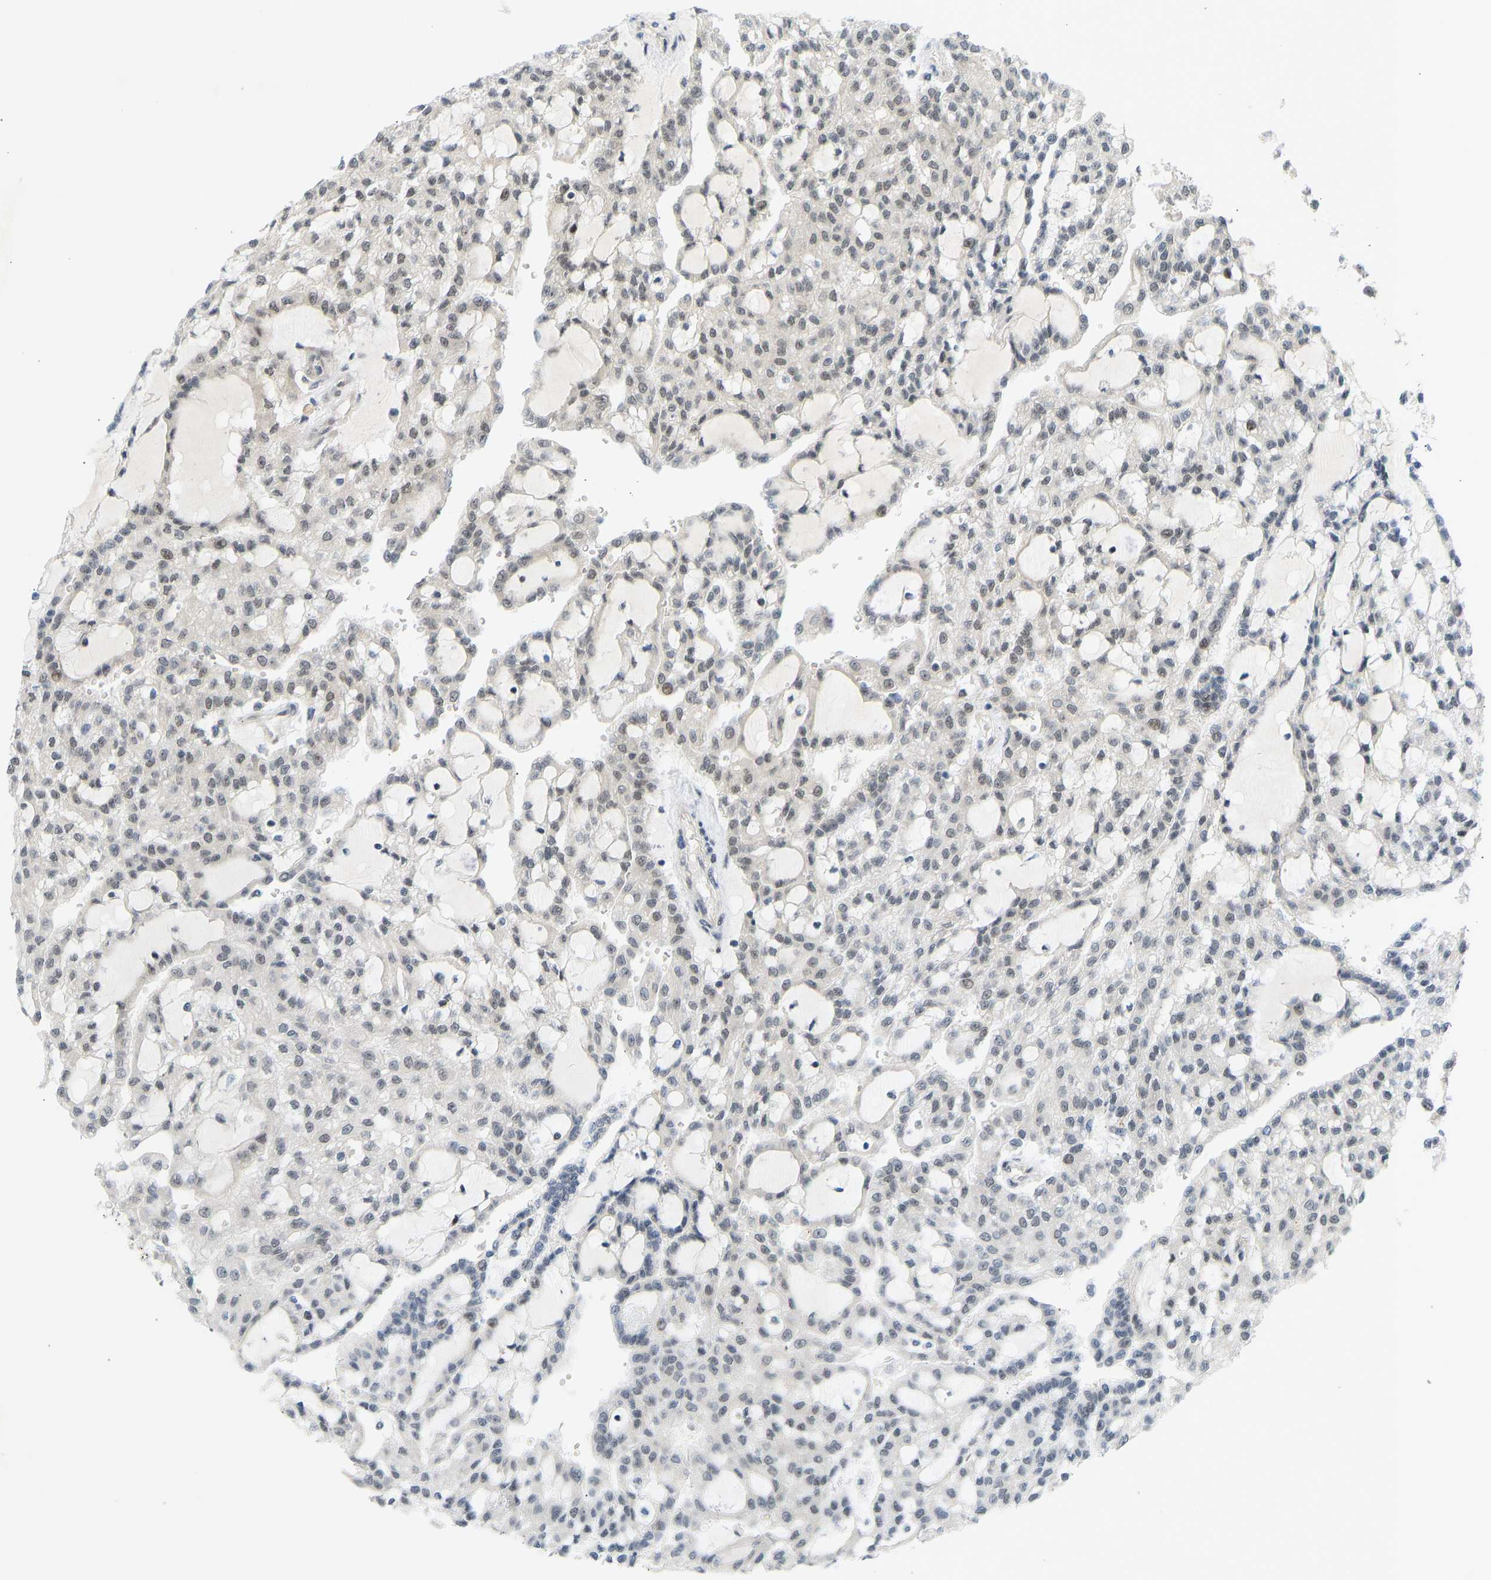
{"staining": {"intensity": "negative", "quantity": "none", "location": "none"}, "tissue": "renal cancer", "cell_type": "Tumor cells", "image_type": "cancer", "snomed": [{"axis": "morphology", "description": "Adenocarcinoma, NOS"}, {"axis": "topography", "description": "Kidney"}], "caption": "Human renal adenocarcinoma stained for a protein using IHC displays no positivity in tumor cells.", "gene": "BAG1", "patient": {"sex": "male", "age": 63}}